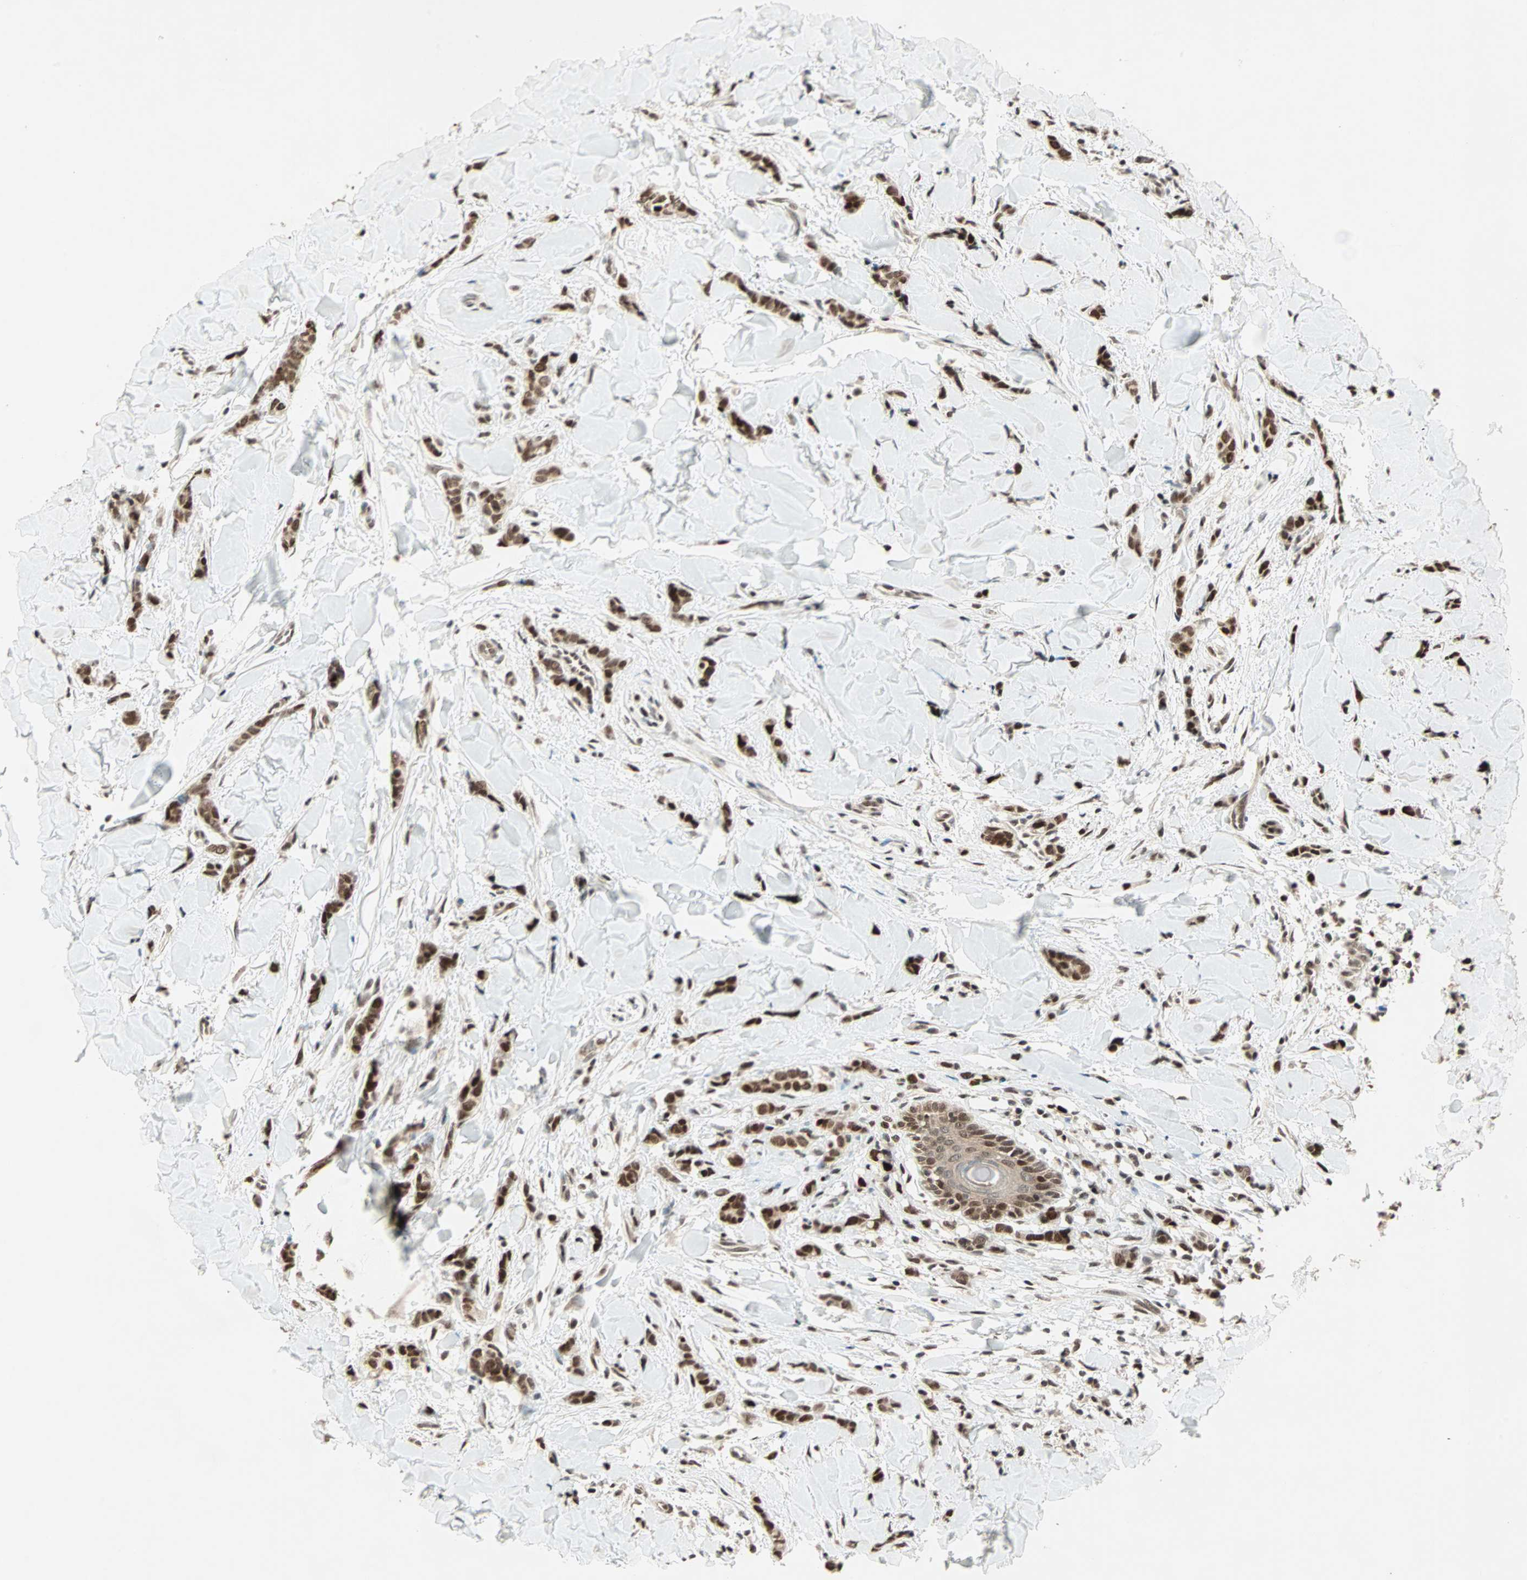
{"staining": {"intensity": "strong", "quantity": ">75%", "location": "nuclear"}, "tissue": "breast cancer", "cell_type": "Tumor cells", "image_type": "cancer", "snomed": [{"axis": "morphology", "description": "Lobular carcinoma"}, {"axis": "topography", "description": "Skin"}, {"axis": "topography", "description": "Breast"}], "caption": "A brown stain shows strong nuclear positivity of a protein in human lobular carcinoma (breast) tumor cells.", "gene": "MDC1", "patient": {"sex": "female", "age": 46}}